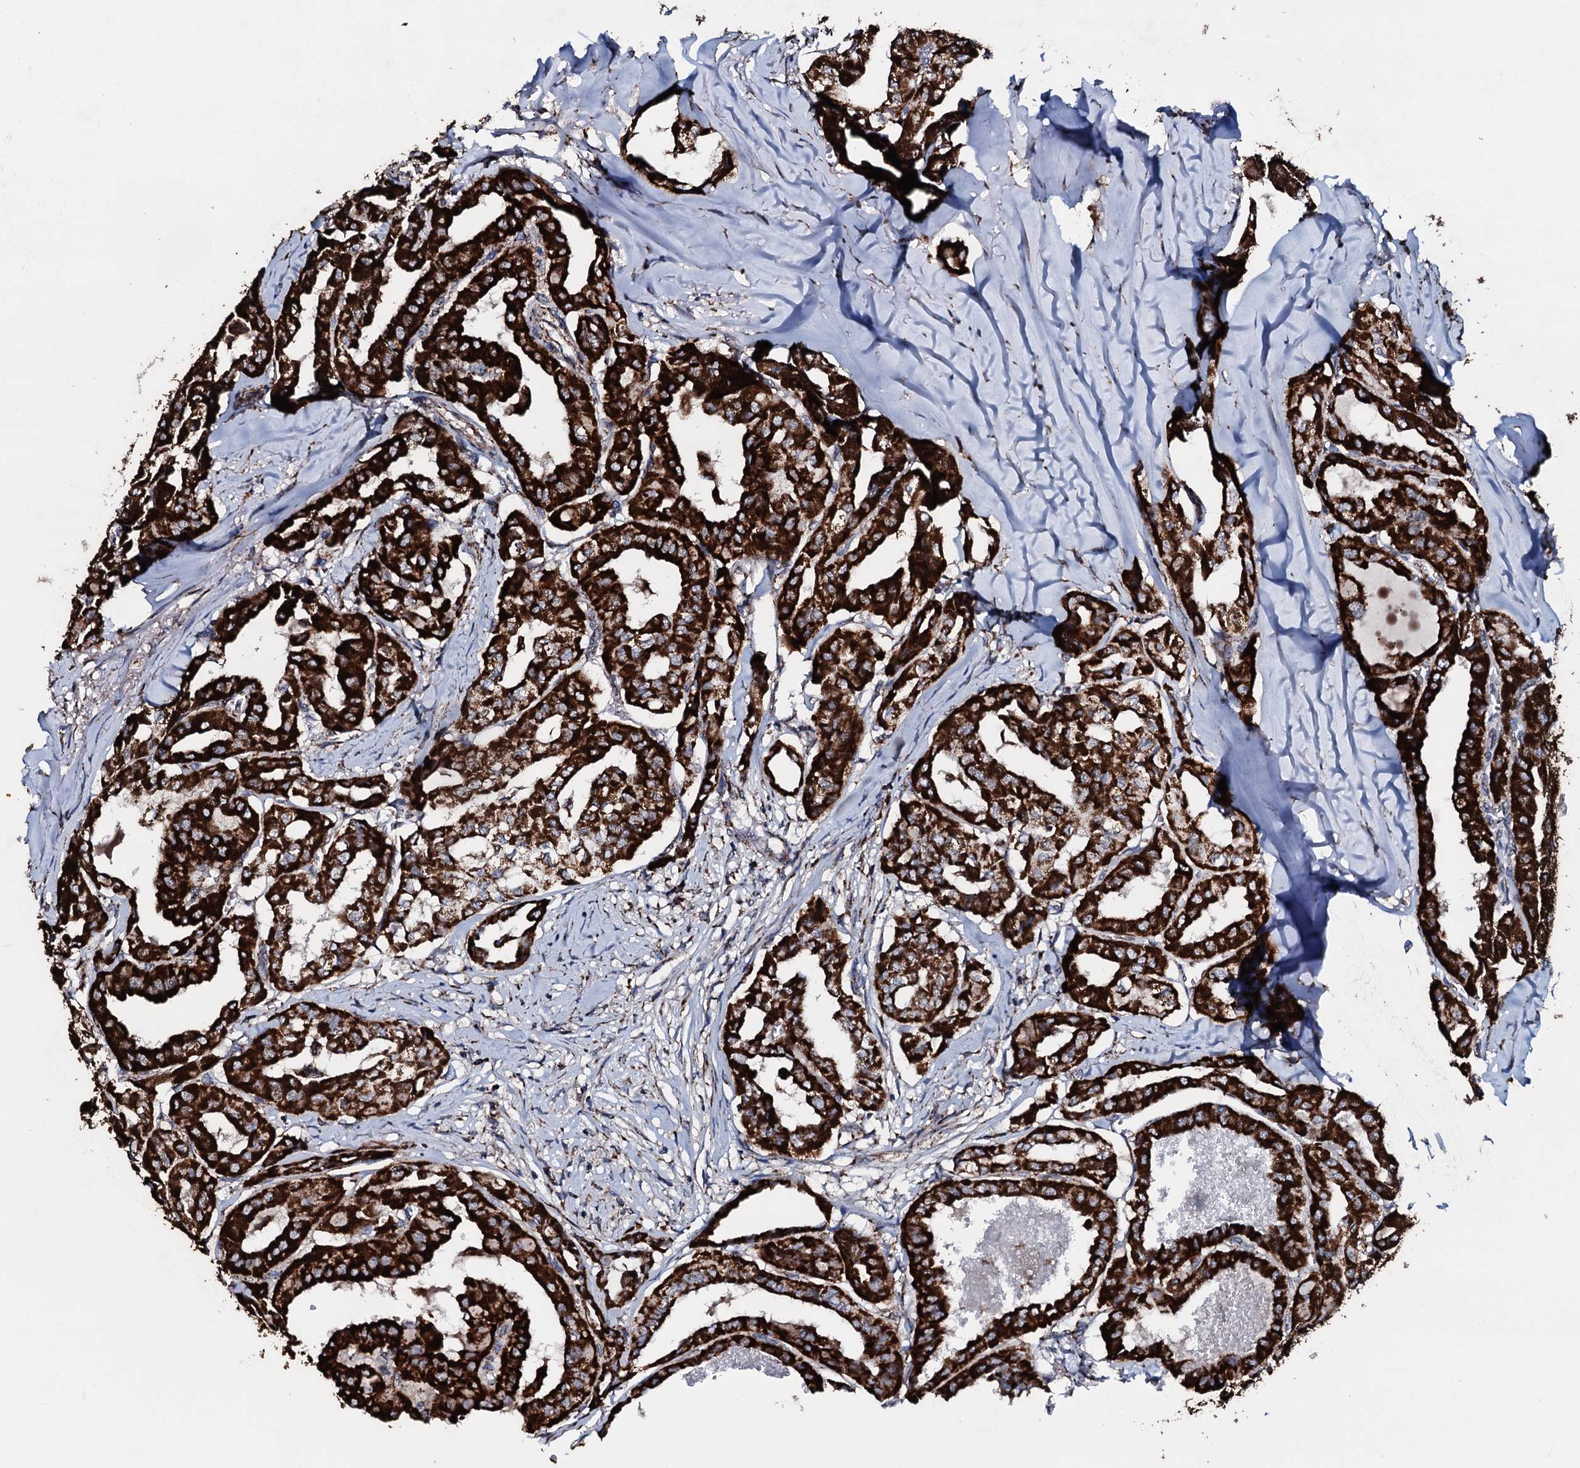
{"staining": {"intensity": "strong", "quantity": ">75%", "location": "cytoplasmic/membranous"}, "tissue": "thyroid cancer", "cell_type": "Tumor cells", "image_type": "cancer", "snomed": [{"axis": "morphology", "description": "Papillary adenocarcinoma, NOS"}, {"axis": "topography", "description": "Thyroid gland"}], "caption": "Thyroid cancer tissue reveals strong cytoplasmic/membranous staining in approximately >75% of tumor cells", "gene": "DYNC2I2", "patient": {"sex": "female", "age": 59}}